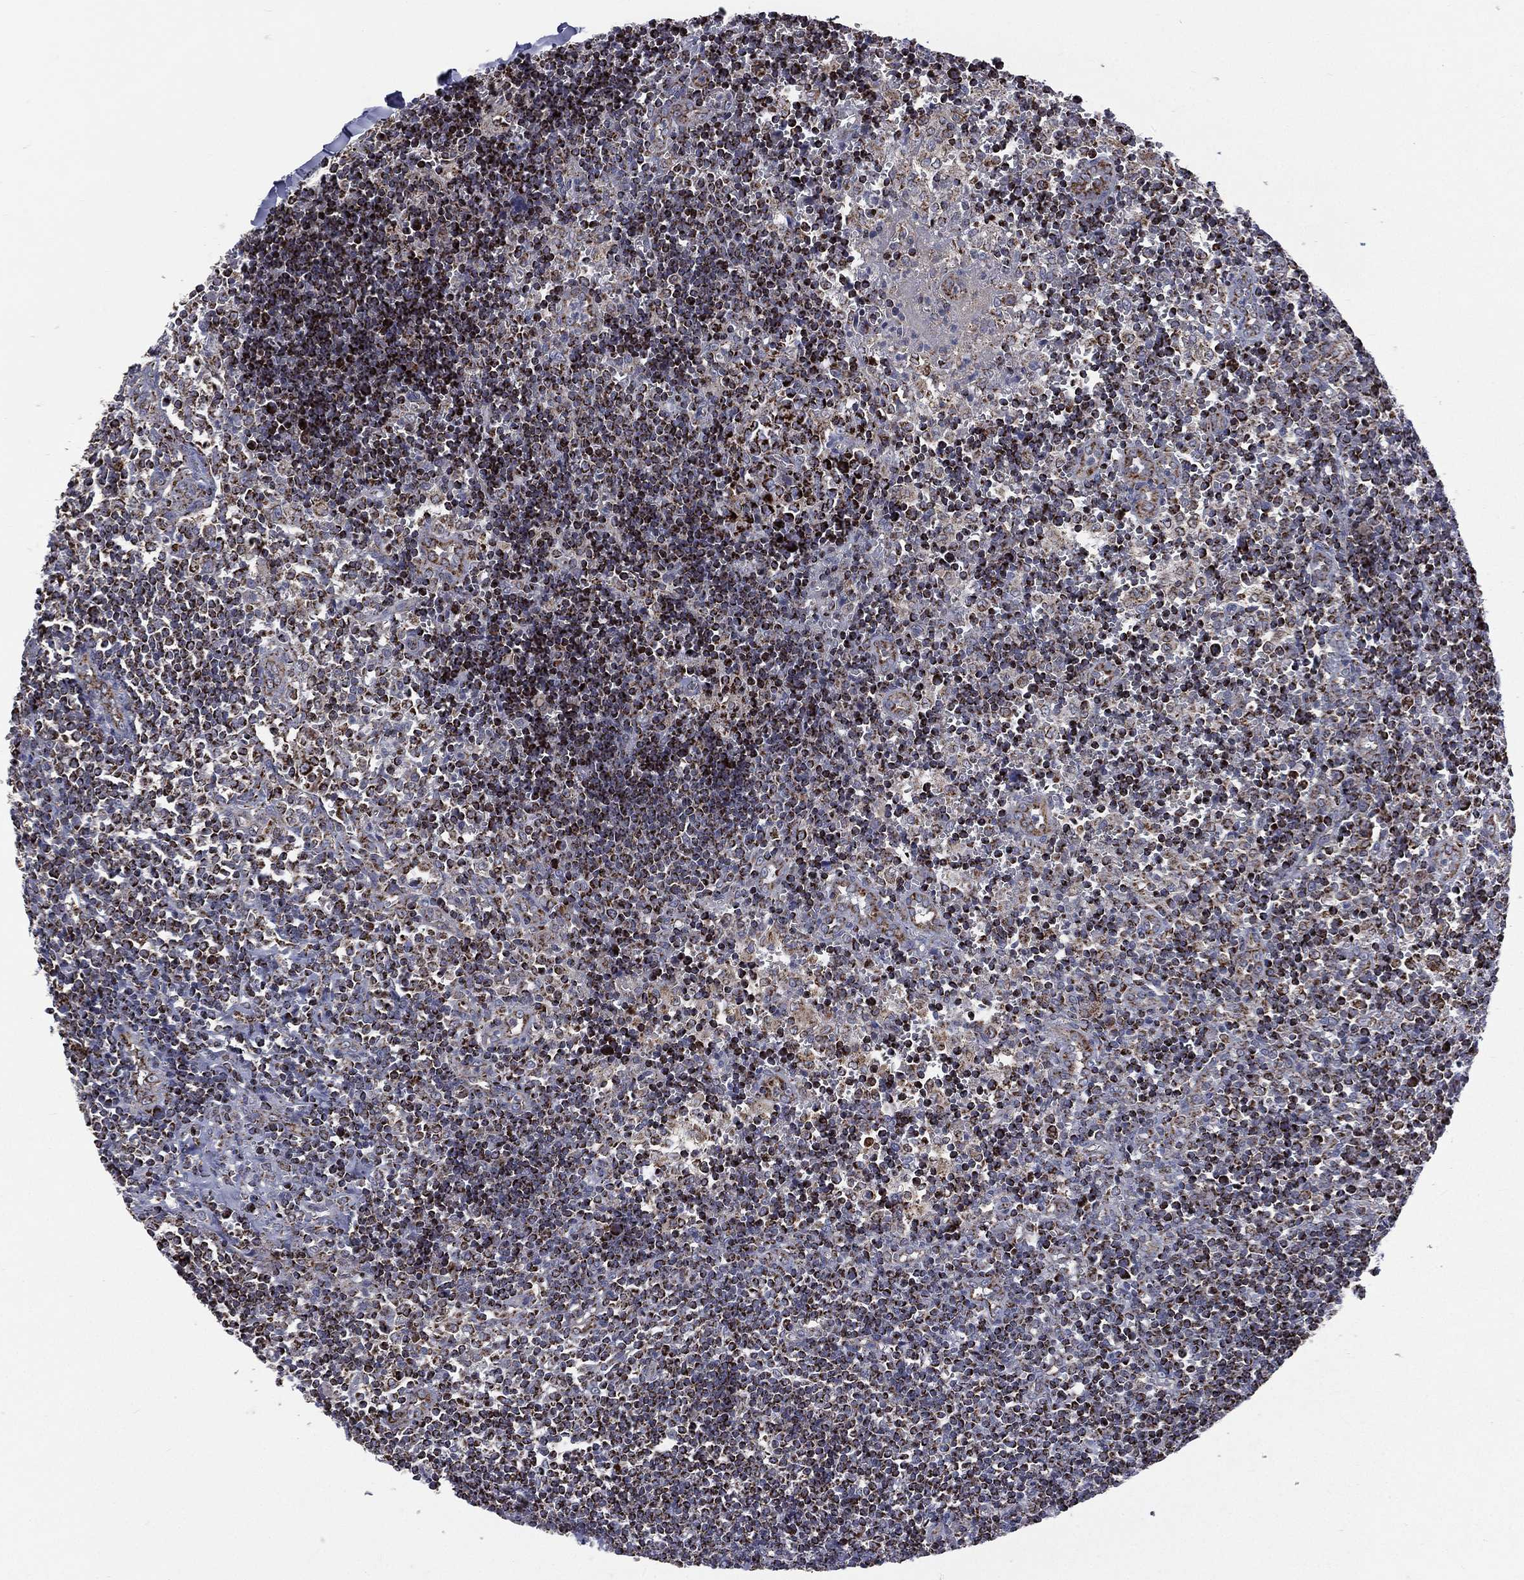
{"staining": {"intensity": "strong", "quantity": "25%-75%", "location": "cytoplasmic/membranous"}, "tissue": "lymph node", "cell_type": "Non-germinal center cells", "image_type": "normal", "snomed": [{"axis": "morphology", "description": "Normal tissue, NOS"}, {"axis": "topography", "description": "Lymph node"}, {"axis": "topography", "description": "Salivary gland"}], "caption": "Immunohistochemistry staining of normal lymph node, which exhibits high levels of strong cytoplasmic/membranous staining in about 25%-75% of non-germinal center cells indicating strong cytoplasmic/membranous protein expression. The staining was performed using DAB (brown) for protein detection and nuclei were counterstained in hematoxylin (blue).", "gene": "GOT2", "patient": {"sex": "male", "age": 78}}